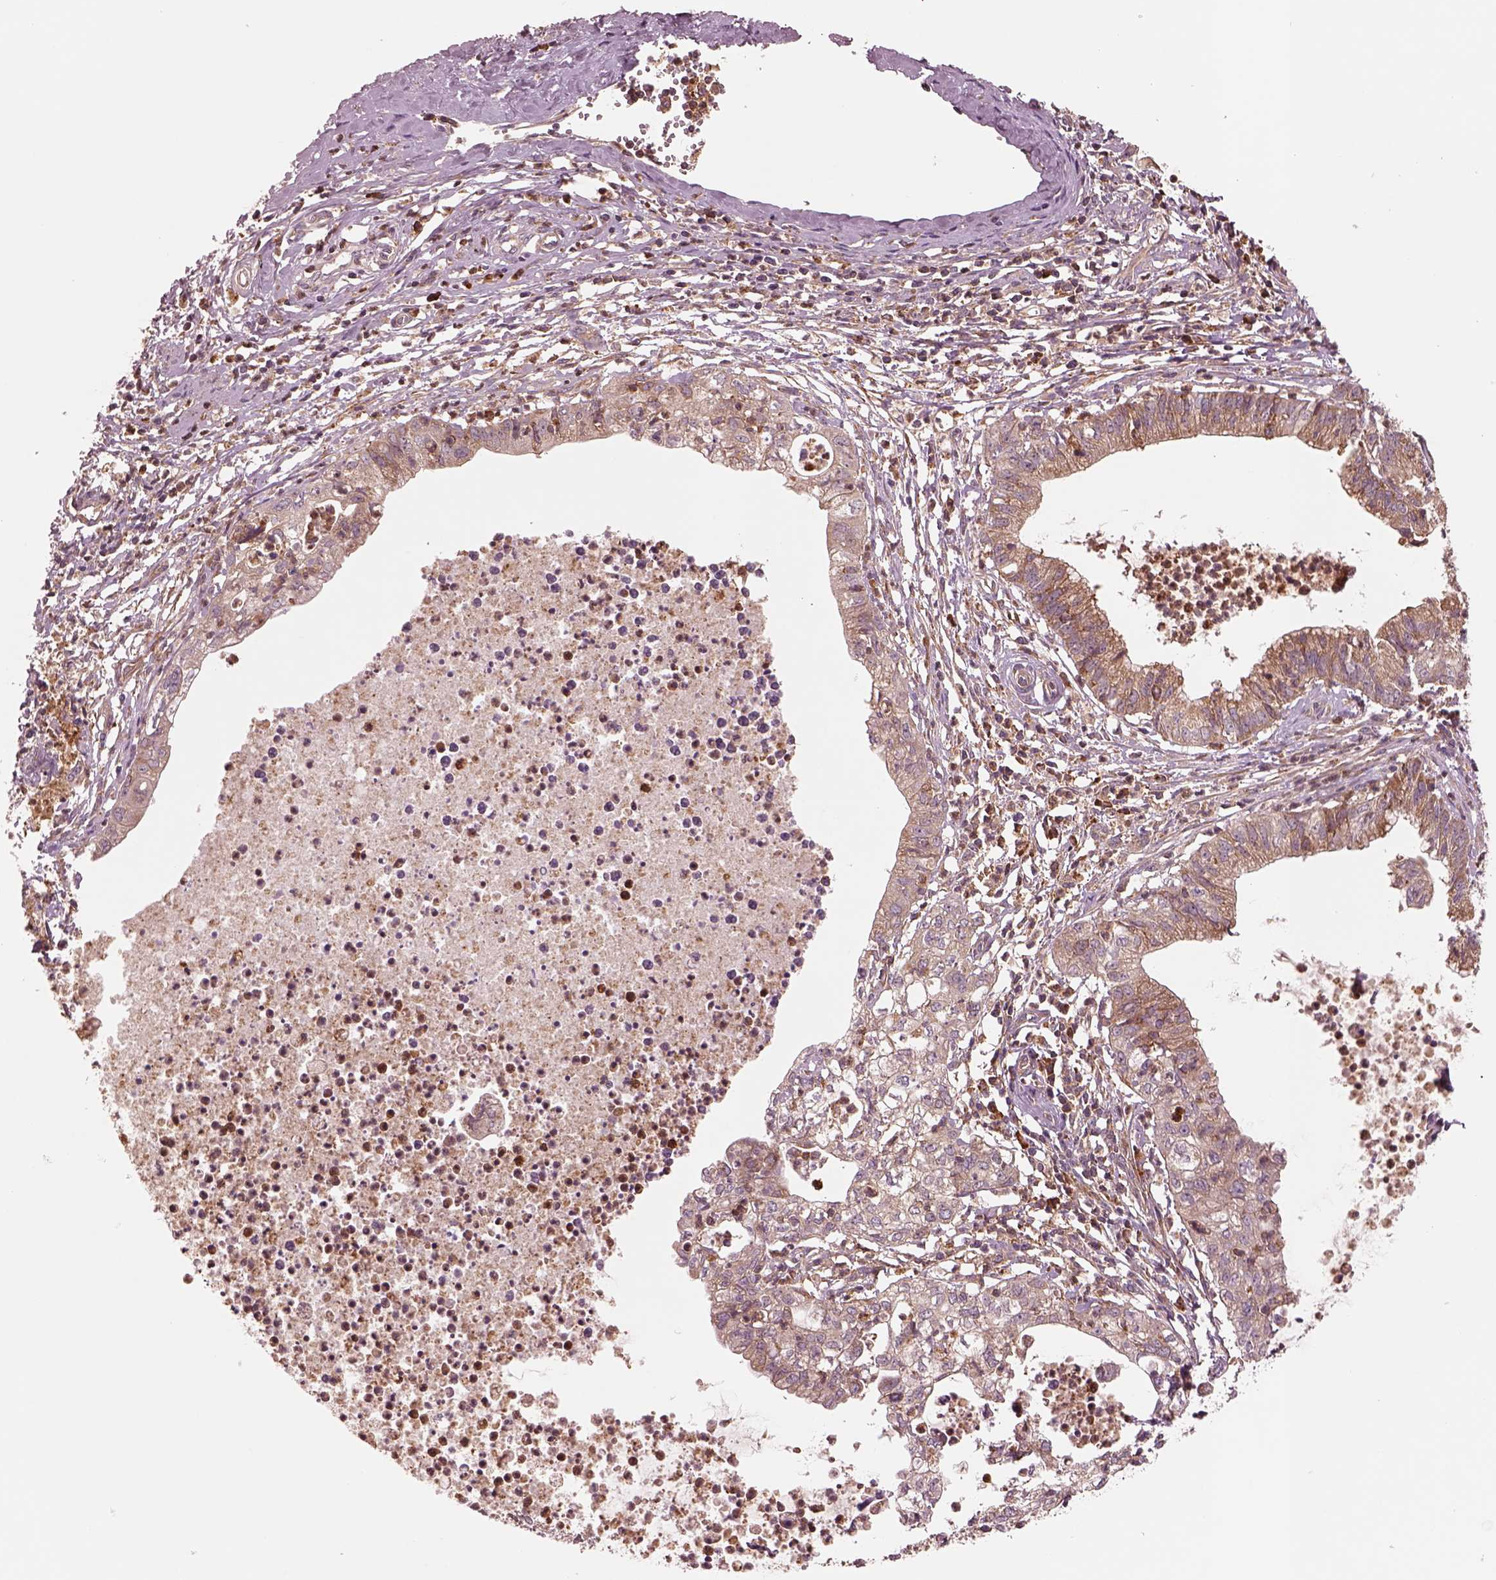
{"staining": {"intensity": "weak", "quantity": "25%-75%", "location": "cytoplasmic/membranous"}, "tissue": "cervical cancer", "cell_type": "Tumor cells", "image_type": "cancer", "snomed": [{"axis": "morphology", "description": "Normal tissue, NOS"}, {"axis": "morphology", "description": "Adenocarcinoma, NOS"}, {"axis": "topography", "description": "Cervix"}], "caption": "Human adenocarcinoma (cervical) stained for a protein (brown) reveals weak cytoplasmic/membranous positive staining in about 25%-75% of tumor cells.", "gene": "ASCC2", "patient": {"sex": "female", "age": 38}}